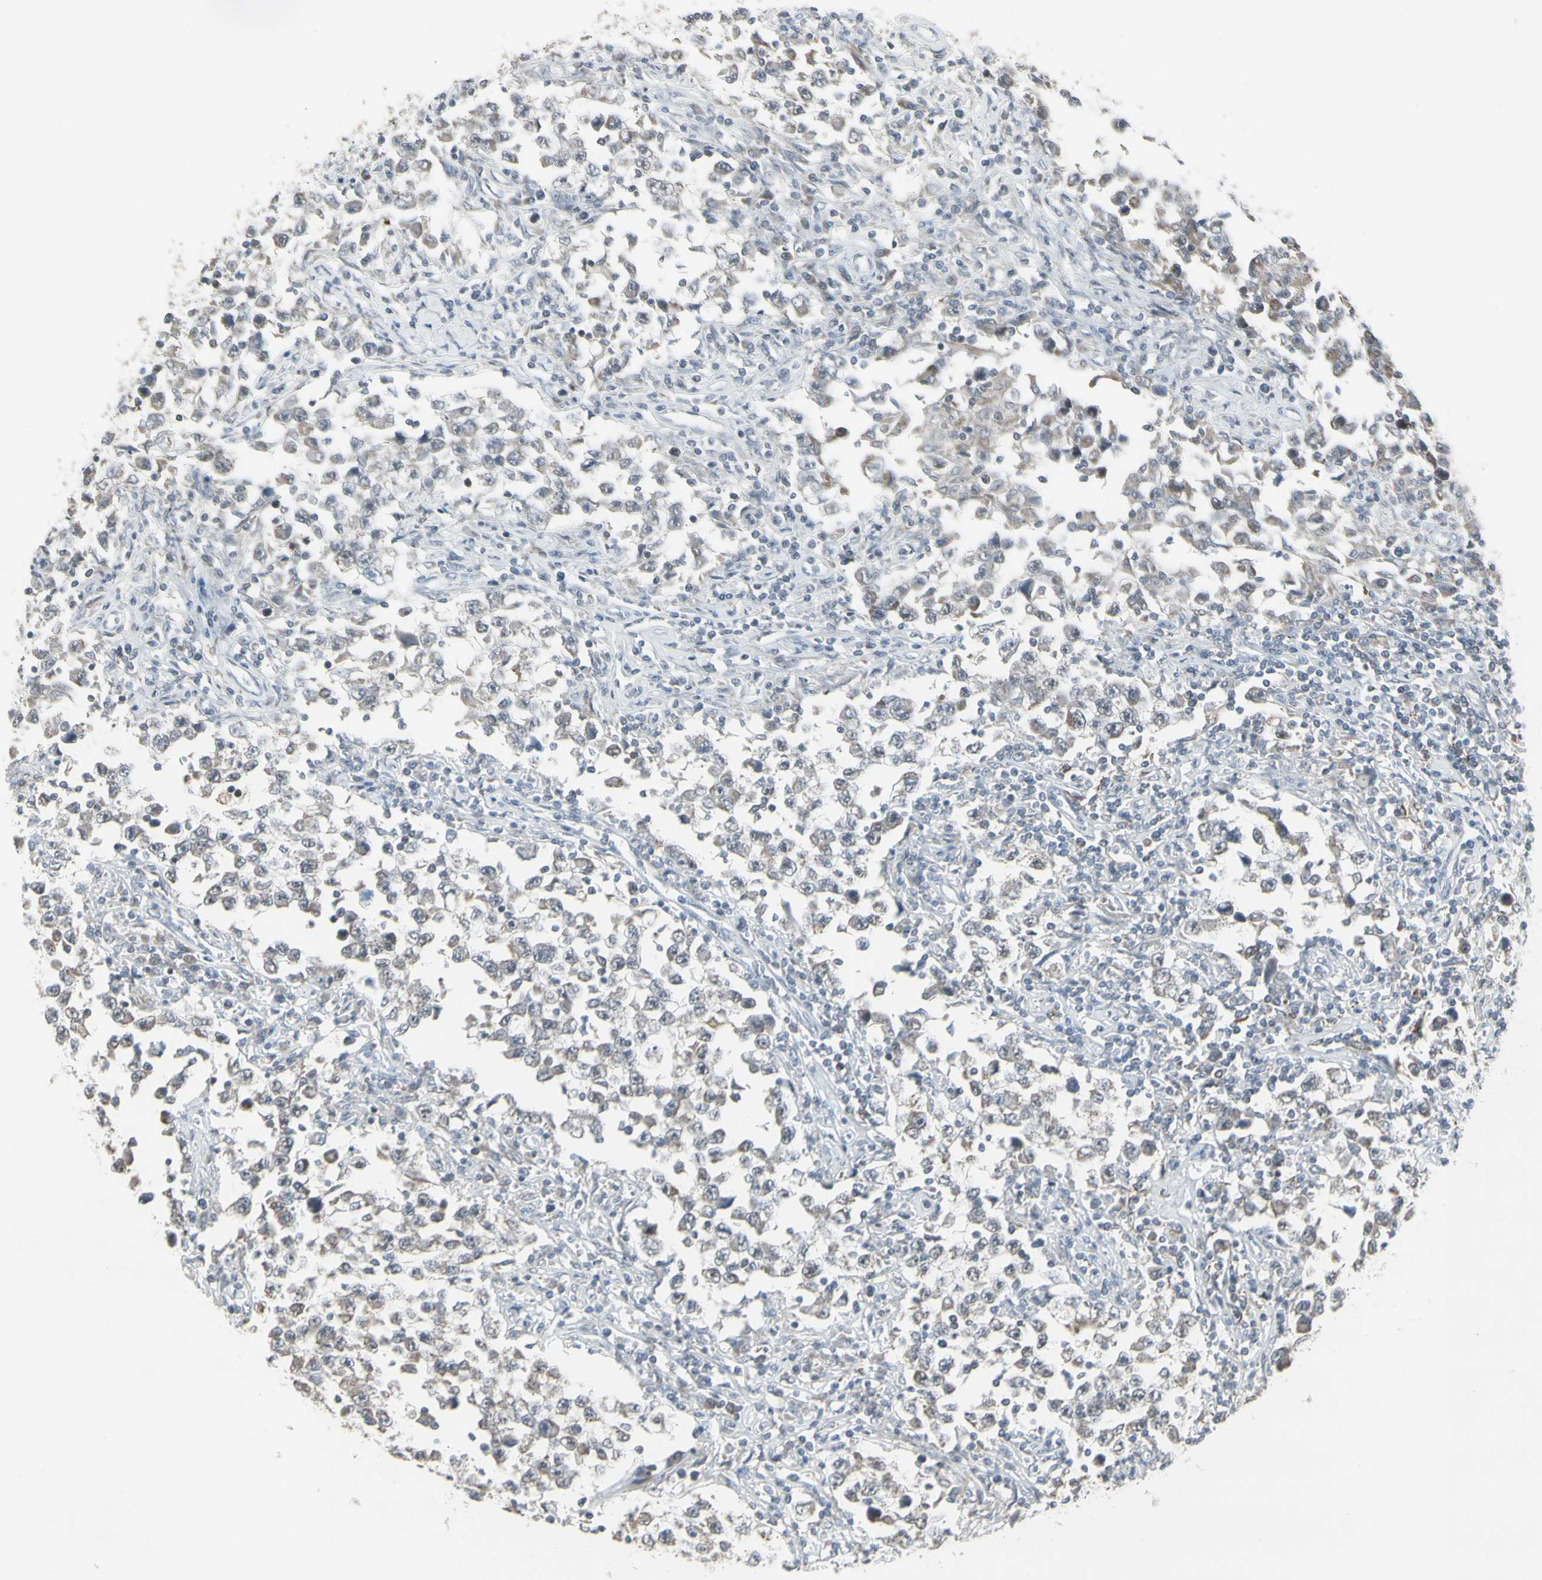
{"staining": {"intensity": "weak", "quantity": "25%-75%", "location": "cytoplasmic/membranous"}, "tissue": "testis cancer", "cell_type": "Tumor cells", "image_type": "cancer", "snomed": [{"axis": "morphology", "description": "Carcinoma, Embryonal, NOS"}, {"axis": "topography", "description": "Testis"}], "caption": "This image exhibits immunohistochemistry staining of human testis cancer, with low weak cytoplasmic/membranous expression in about 25%-75% of tumor cells.", "gene": "SAMSN1", "patient": {"sex": "male", "age": 21}}